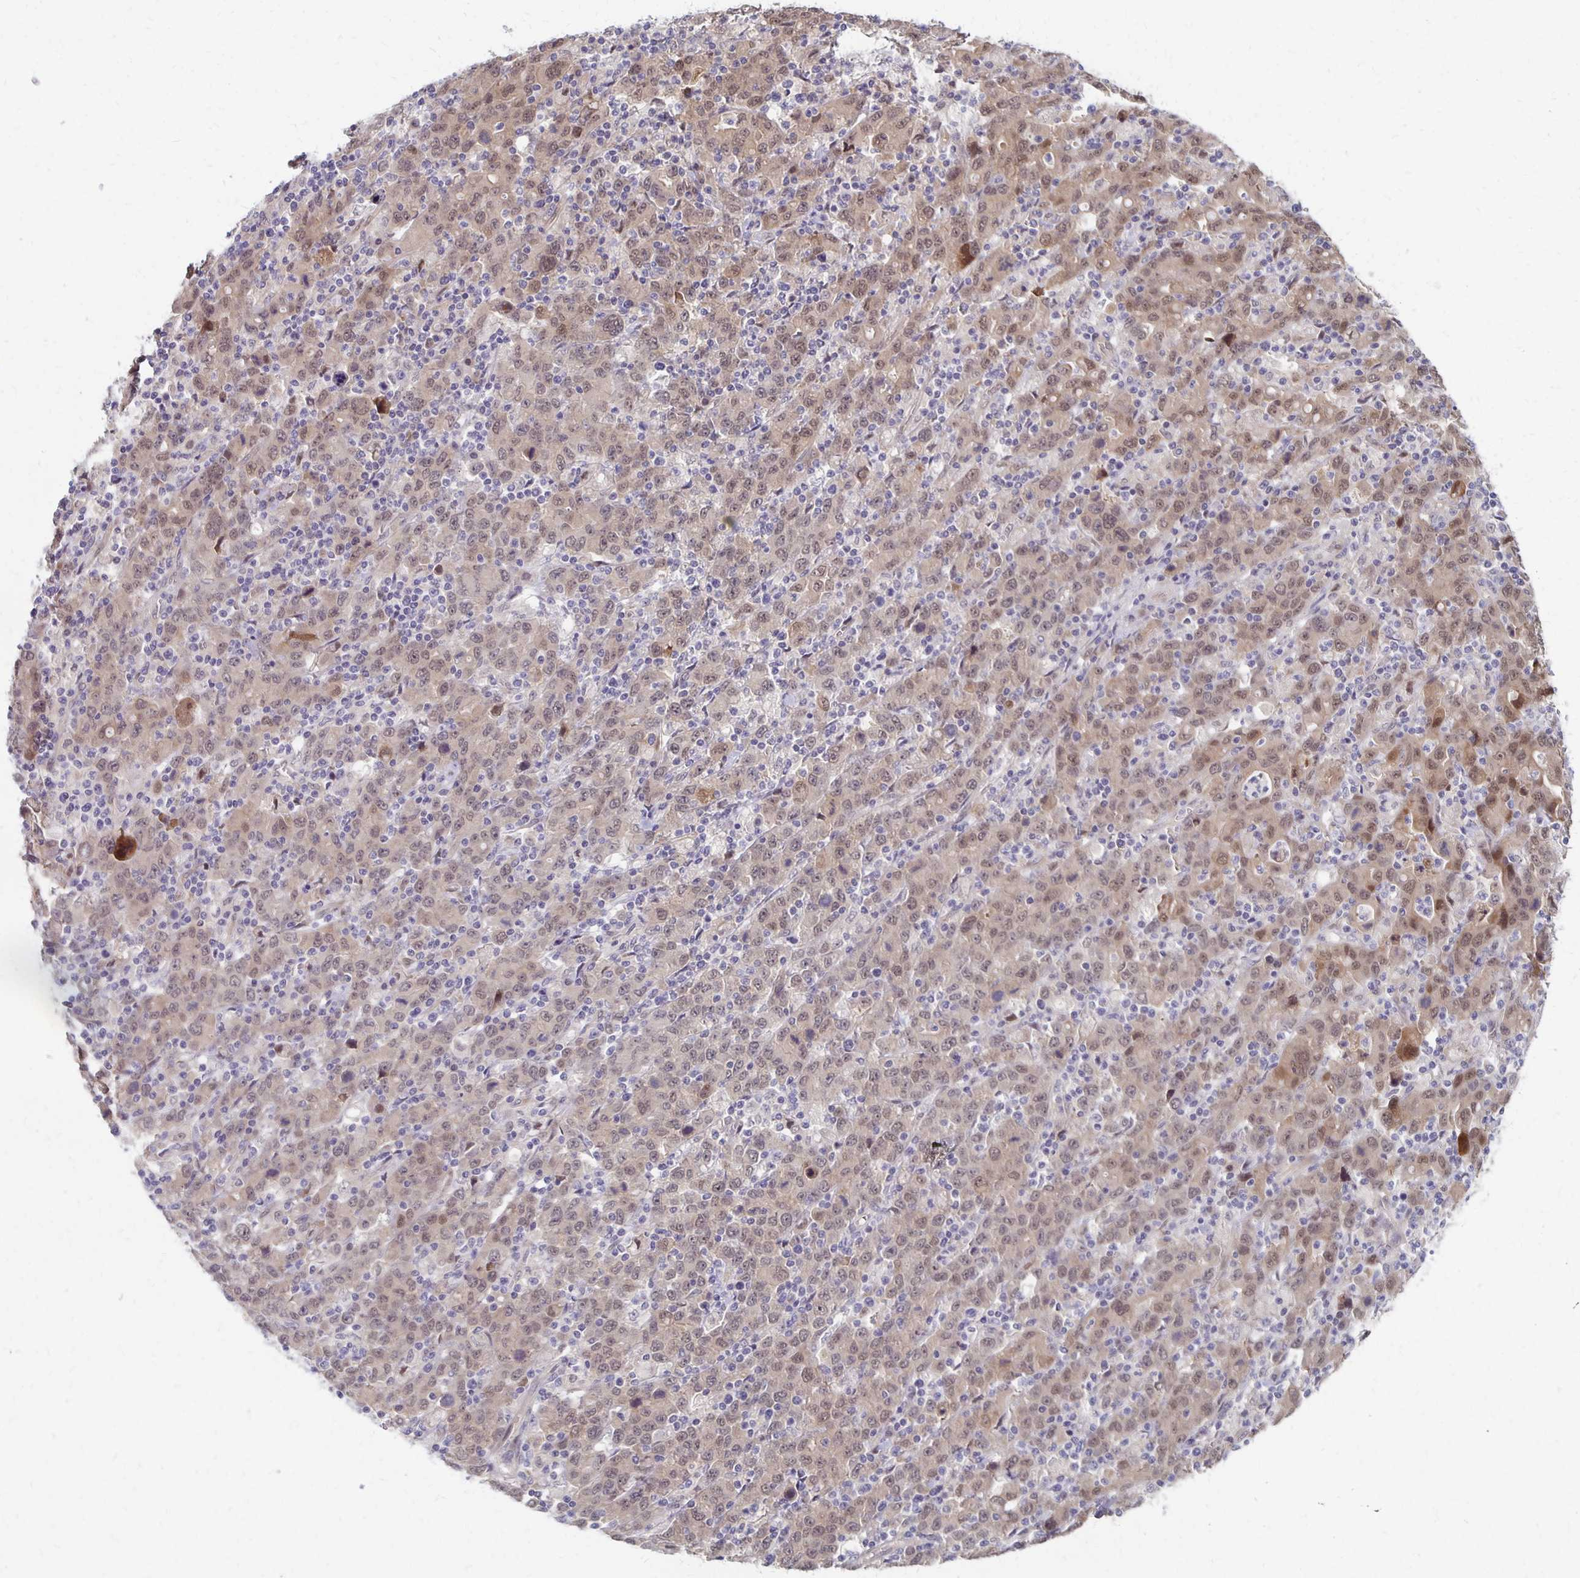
{"staining": {"intensity": "weak", "quantity": ">75%", "location": "nuclear"}, "tissue": "stomach cancer", "cell_type": "Tumor cells", "image_type": "cancer", "snomed": [{"axis": "morphology", "description": "Adenocarcinoma, NOS"}, {"axis": "topography", "description": "Stomach, upper"}], "caption": "A high-resolution micrograph shows immunohistochemistry (IHC) staining of adenocarcinoma (stomach), which shows weak nuclear positivity in approximately >75% of tumor cells. The staining was performed using DAB, with brown indicating positive protein expression. Nuclei are stained blue with hematoxylin.", "gene": "PRKCB", "patient": {"sex": "male", "age": 69}}